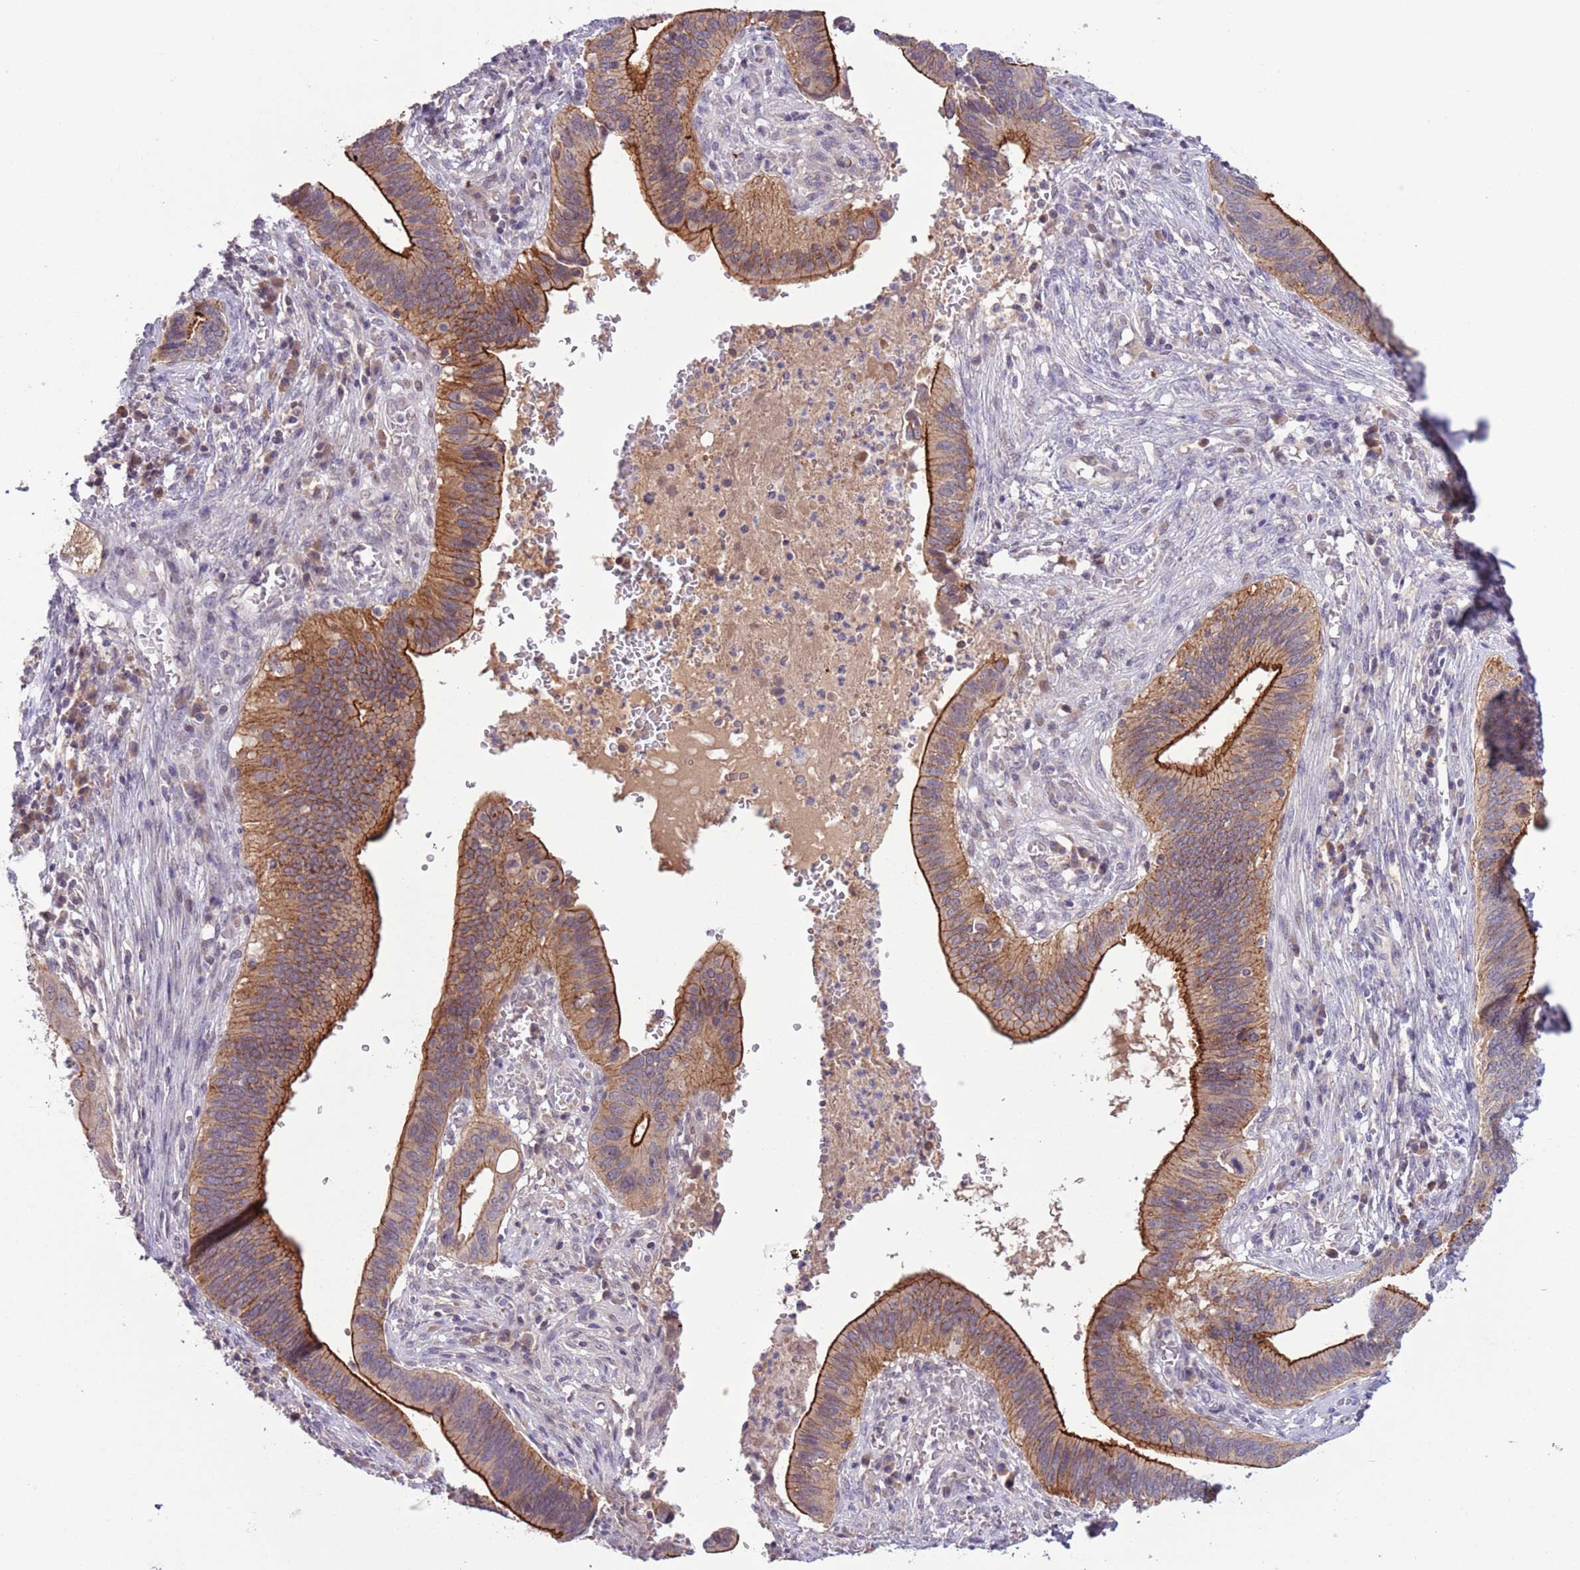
{"staining": {"intensity": "strong", "quantity": ">75%", "location": "cytoplasmic/membranous"}, "tissue": "cervical cancer", "cell_type": "Tumor cells", "image_type": "cancer", "snomed": [{"axis": "morphology", "description": "Adenocarcinoma, NOS"}, {"axis": "topography", "description": "Cervix"}], "caption": "This image reveals adenocarcinoma (cervical) stained with IHC to label a protein in brown. The cytoplasmic/membranous of tumor cells show strong positivity for the protein. Nuclei are counter-stained blue.", "gene": "SHROOM3", "patient": {"sex": "female", "age": 42}}